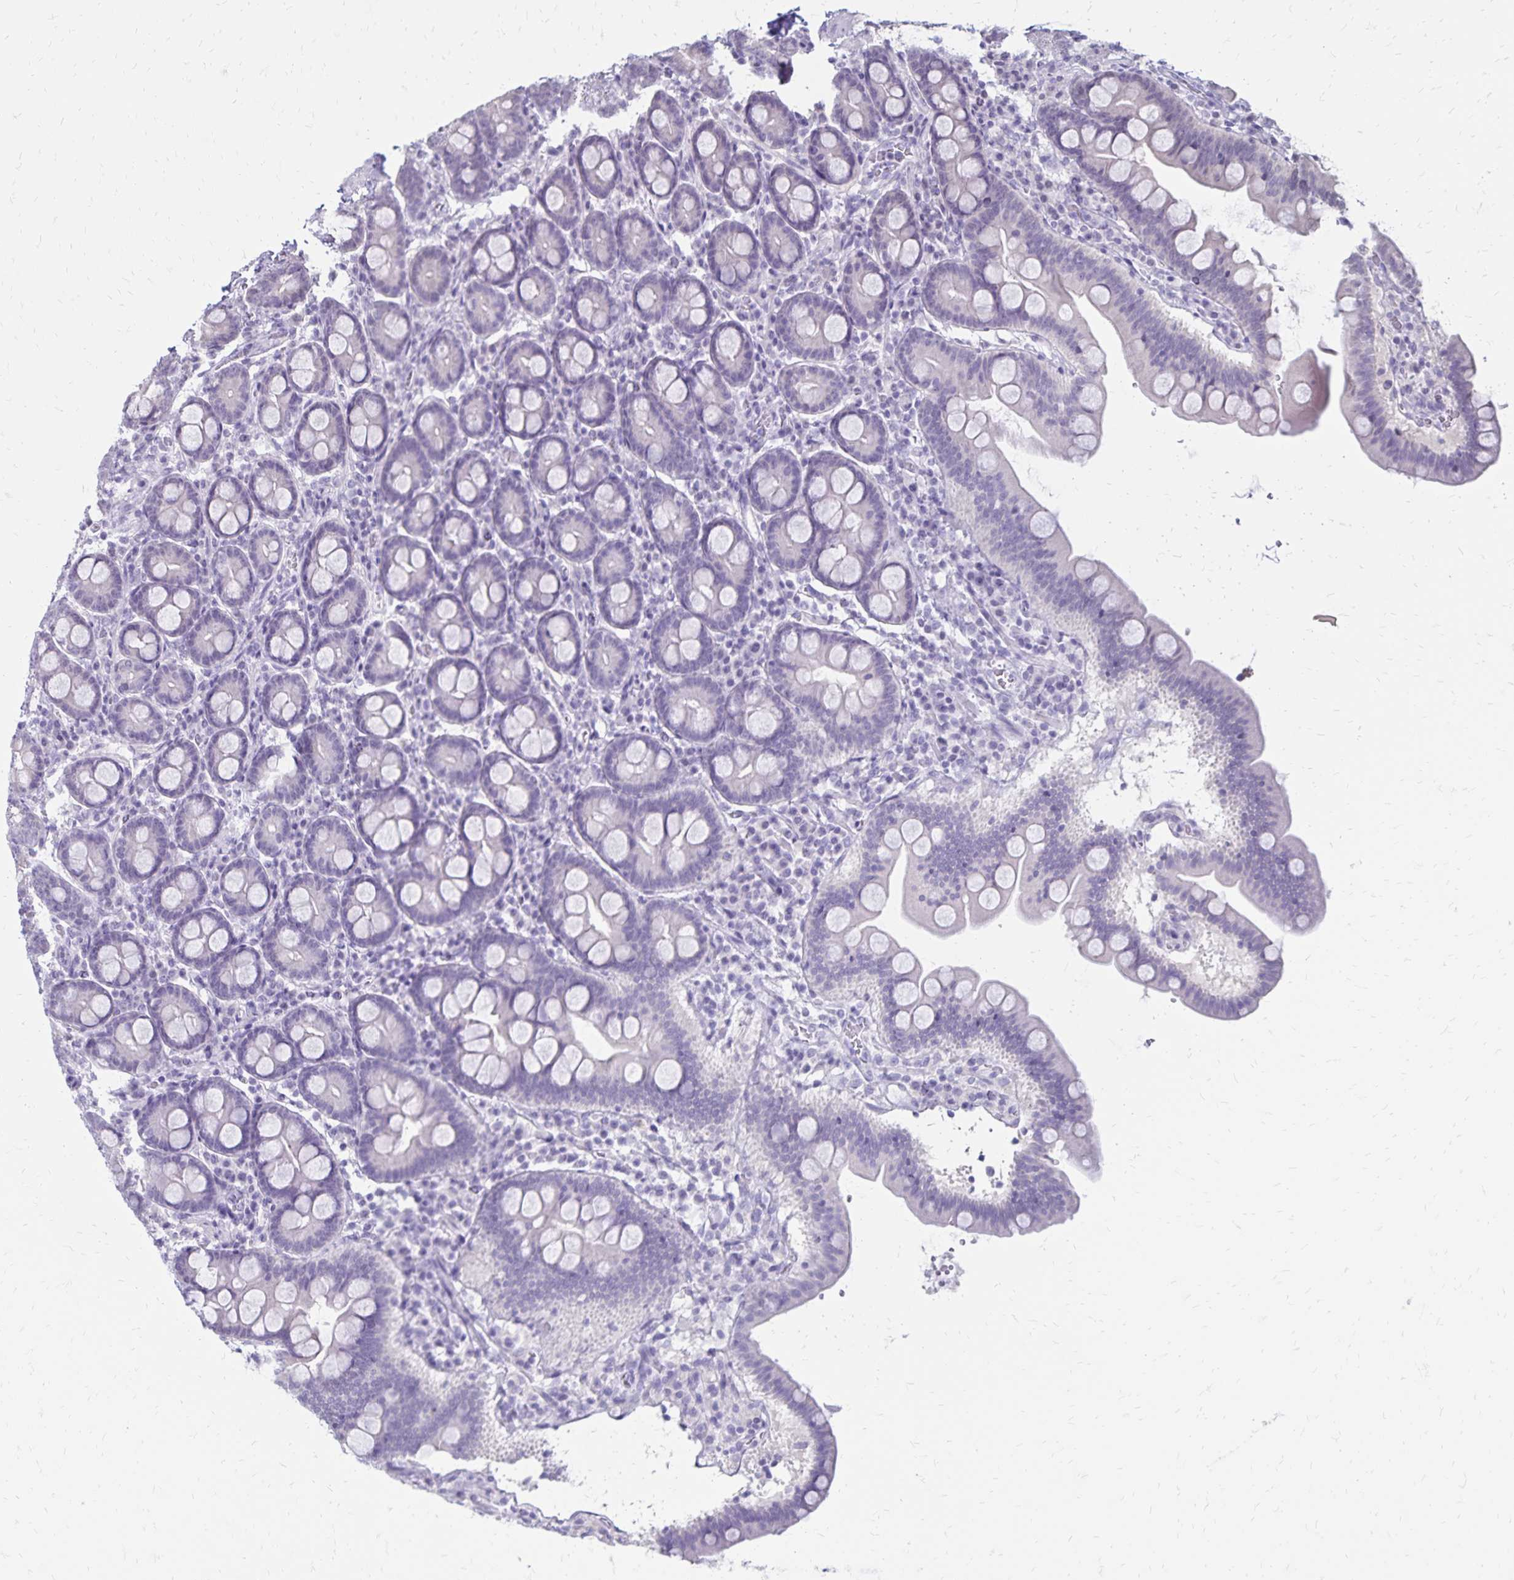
{"staining": {"intensity": "negative", "quantity": "none", "location": "none"}, "tissue": "duodenum", "cell_type": "Glandular cells", "image_type": "normal", "snomed": [{"axis": "morphology", "description": "Normal tissue, NOS"}, {"axis": "topography", "description": "Pancreas"}, {"axis": "topography", "description": "Duodenum"}], "caption": "The image displays no significant expression in glandular cells of duodenum.", "gene": "SH3GL3", "patient": {"sex": "male", "age": 59}}